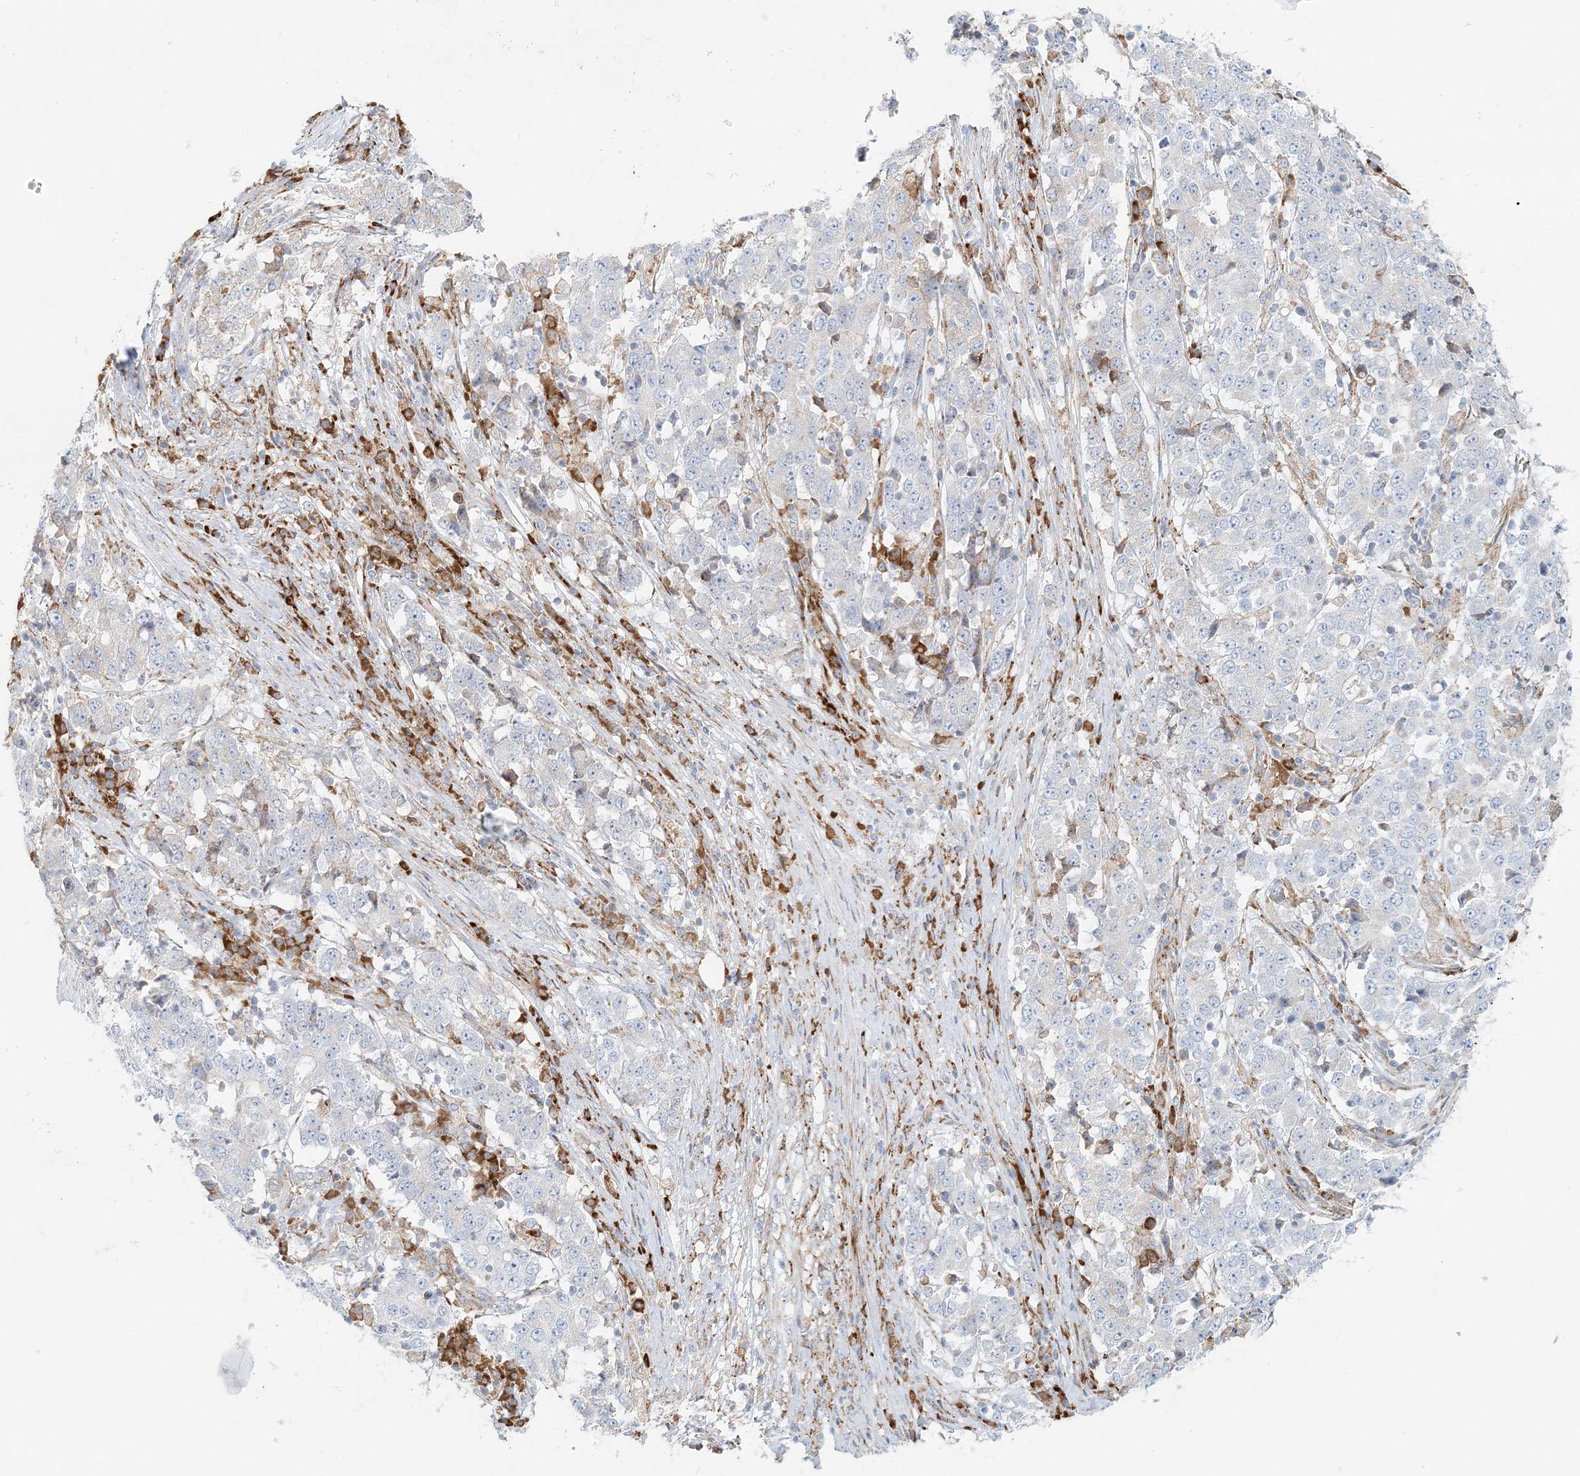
{"staining": {"intensity": "negative", "quantity": "none", "location": "none"}, "tissue": "stomach cancer", "cell_type": "Tumor cells", "image_type": "cancer", "snomed": [{"axis": "morphology", "description": "Adenocarcinoma, NOS"}, {"axis": "topography", "description": "Stomach"}], "caption": "Immunohistochemistry micrograph of stomach cancer (adenocarcinoma) stained for a protein (brown), which exhibits no expression in tumor cells. (Brightfield microscopy of DAB (3,3'-diaminobenzidine) IHC at high magnification).", "gene": "STK11IP", "patient": {"sex": "male", "age": 59}}